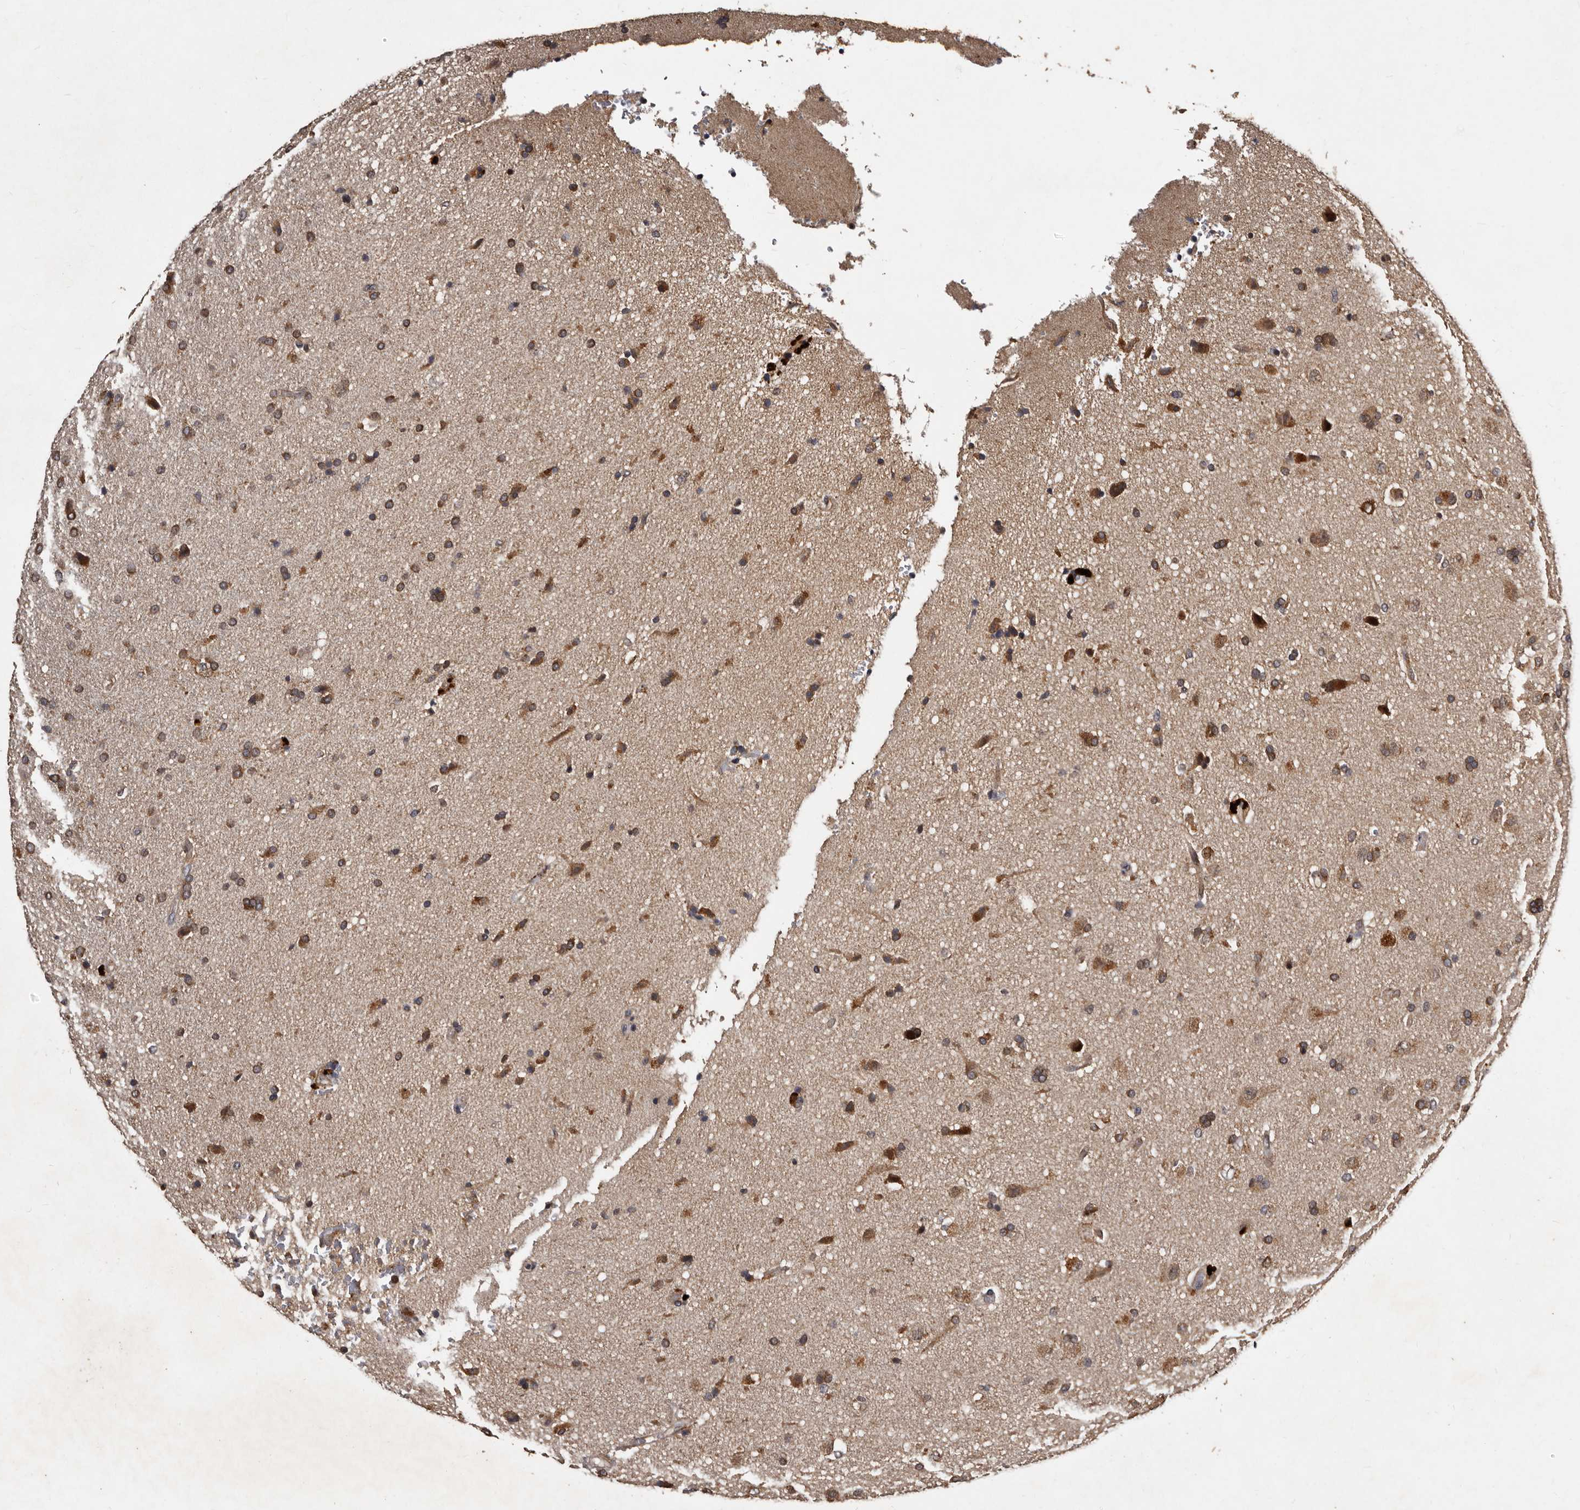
{"staining": {"intensity": "moderate", "quantity": ">75%", "location": "cytoplasmic/membranous"}, "tissue": "glioma", "cell_type": "Tumor cells", "image_type": "cancer", "snomed": [{"axis": "morphology", "description": "Glioma, malignant, High grade"}, {"axis": "topography", "description": "Brain"}], "caption": "Immunohistochemistry histopathology image of neoplastic tissue: malignant glioma (high-grade) stained using immunohistochemistry demonstrates medium levels of moderate protein expression localized specifically in the cytoplasmic/membranous of tumor cells, appearing as a cytoplasmic/membranous brown color.", "gene": "MKRN3", "patient": {"sex": "male", "age": 72}}